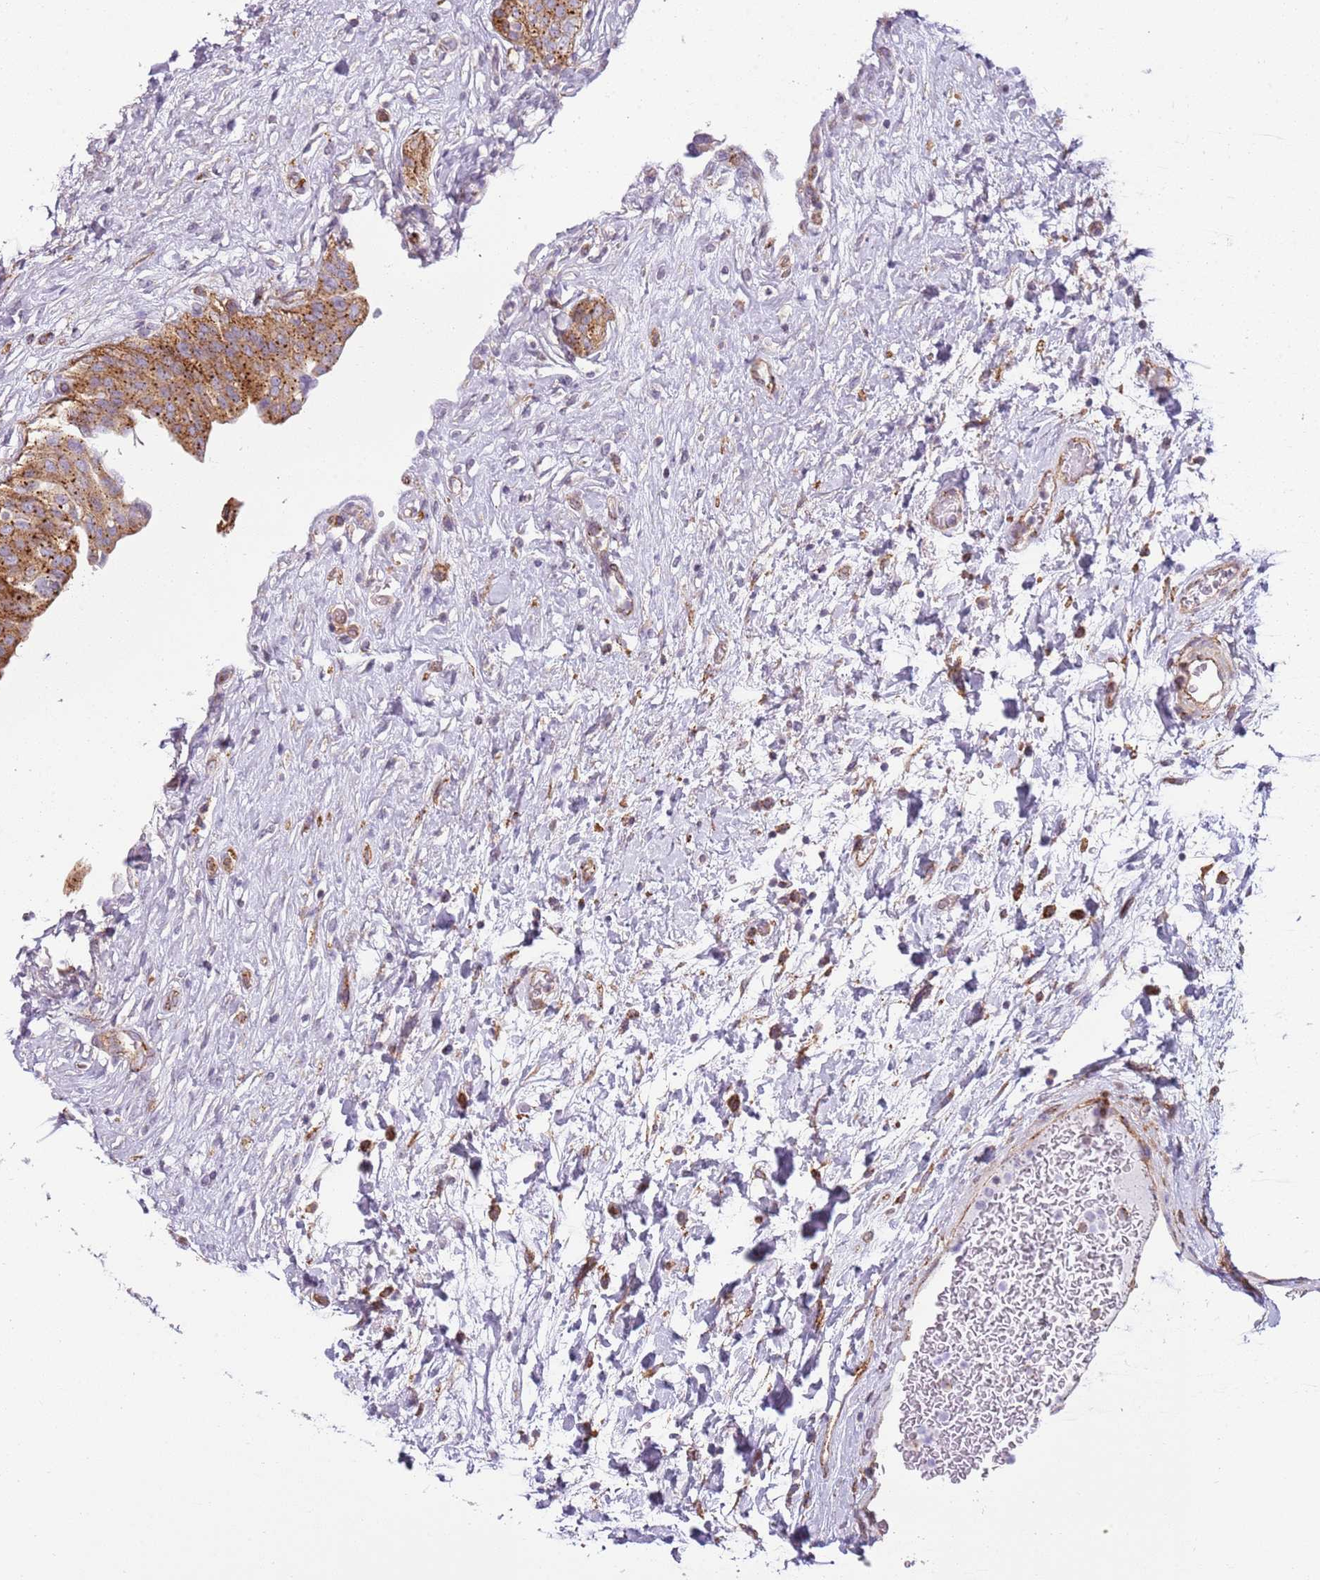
{"staining": {"intensity": "moderate", "quantity": ">75%", "location": "cytoplasmic/membranous"}, "tissue": "urinary bladder", "cell_type": "Urothelial cells", "image_type": "normal", "snomed": [{"axis": "morphology", "description": "Normal tissue, NOS"}, {"axis": "topography", "description": "Urinary bladder"}], "caption": "The photomicrograph exhibits immunohistochemical staining of unremarkable urinary bladder. There is moderate cytoplasmic/membranous staining is appreciated in about >75% of urothelial cells. The staining was performed using DAB (3,3'-diaminobenzidine), with brown indicating positive protein expression. Nuclei are stained blue with hematoxylin.", "gene": "SNX1", "patient": {"sex": "male", "age": 74}}